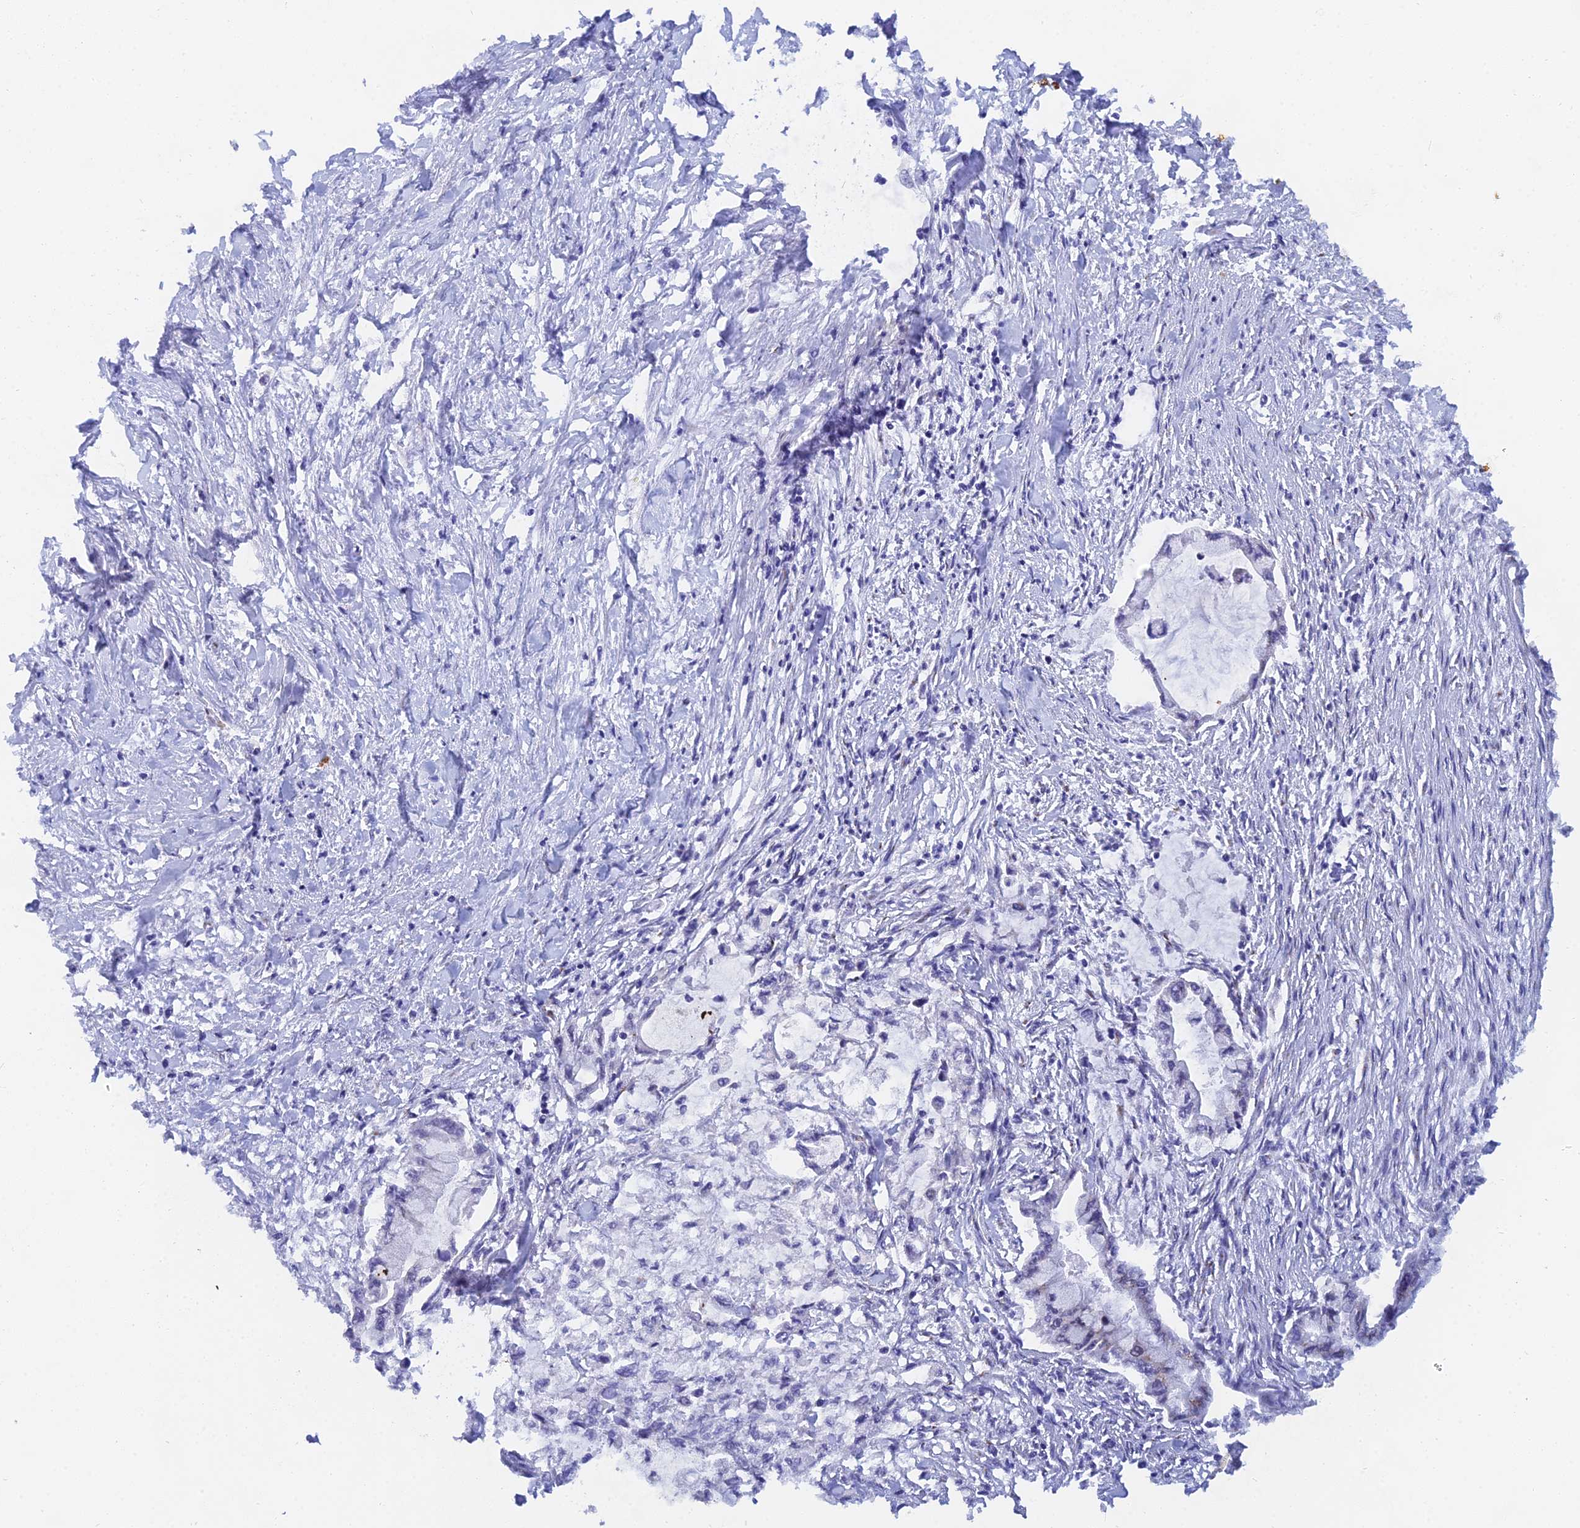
{"staining": {"intensity": "moderate", "quantity": "<25%", "location": "cytoplasmic/membranous,nuclear"}, "tissue": "pancreatic cancer", "cell_type": "Tumor cells", "image_type": "cancer", "snomed": [{"axis": "morphology", "description": "Adenocarcinoma, NOS"}, {"axis": "topography", "description": "Pancreas"}], "caption": "Tumor cells demonstrate low levels of moderate cytoplasmic/membranous and nuclear positivity in about <25% of cells in pancreatic cancer.", "gene": "THOC3", "patient": {"sex": "male", "age": 48}}